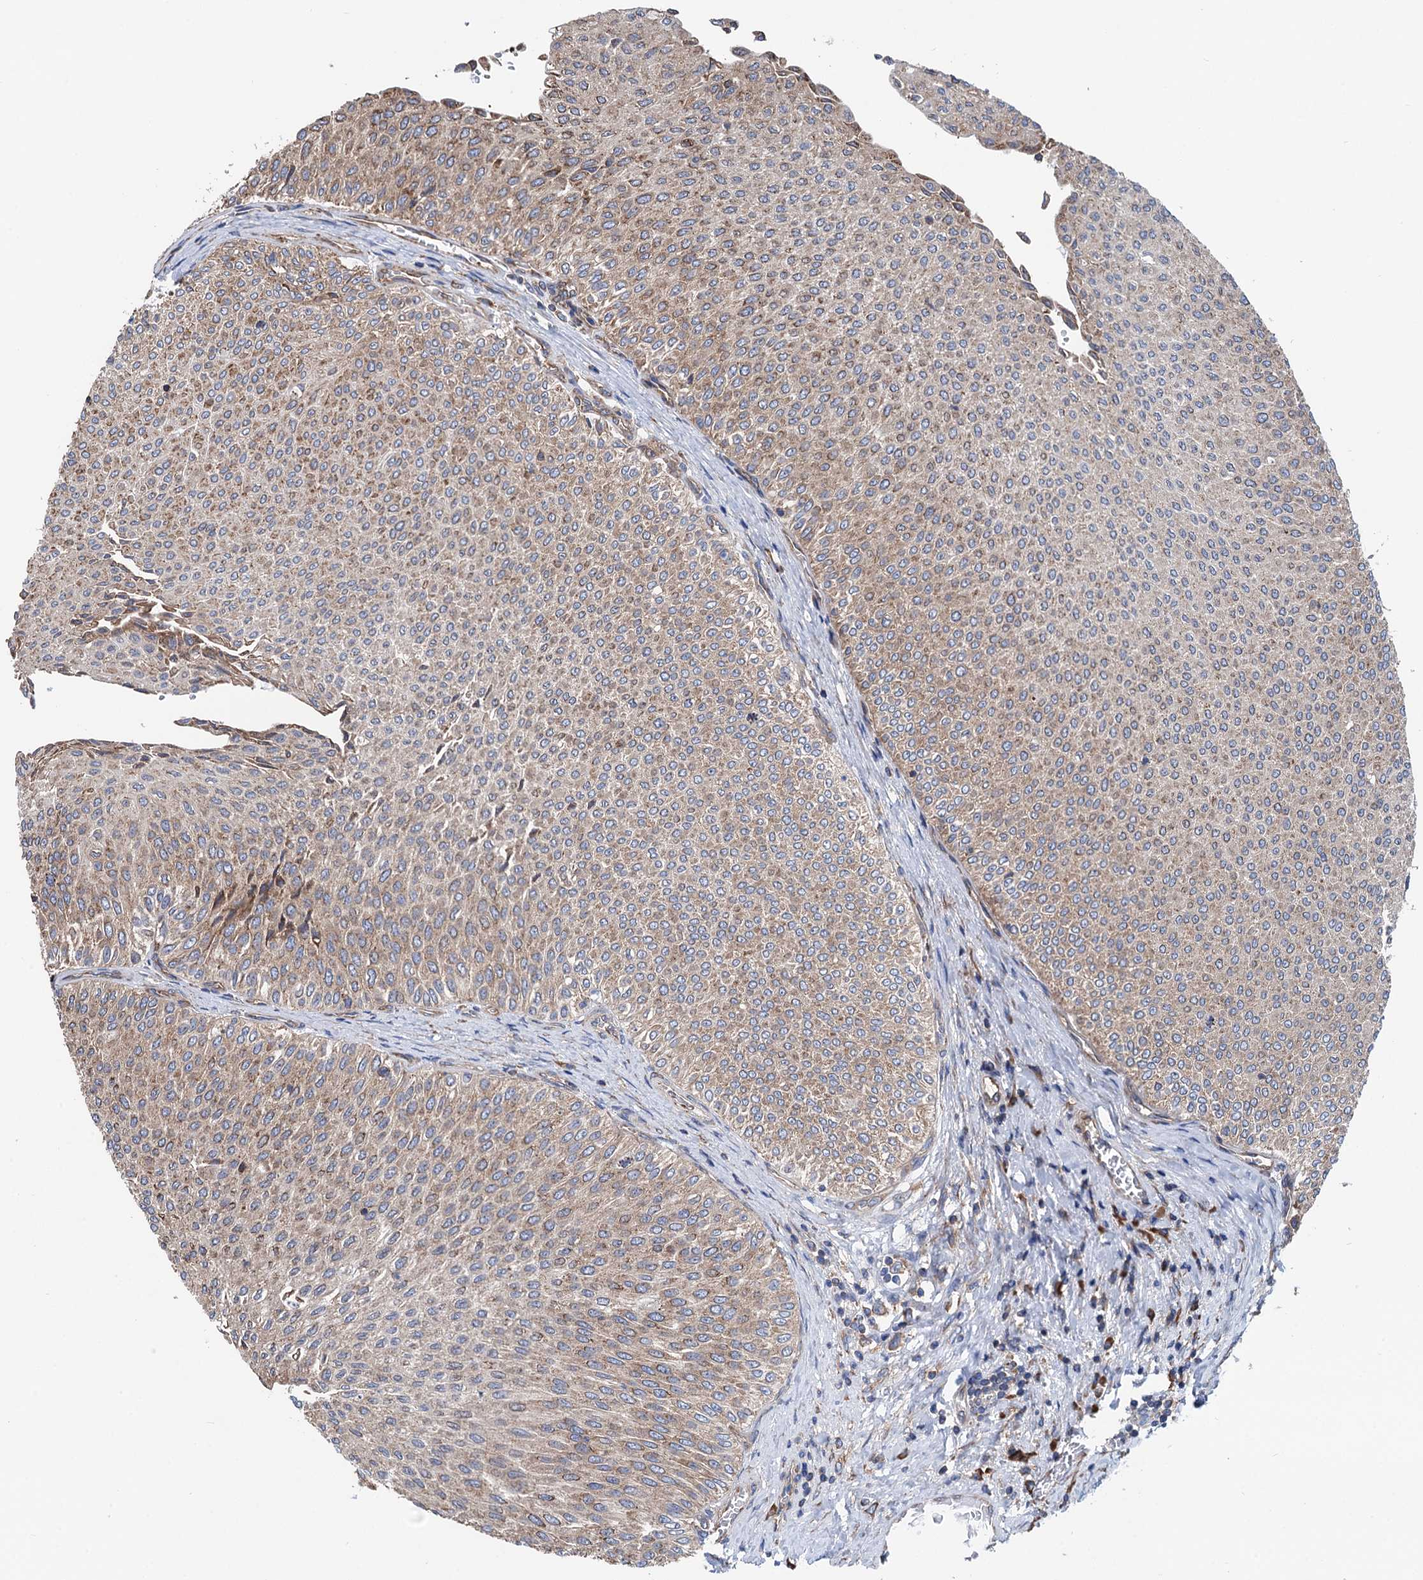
{"staining": {"intensity": "weak", "quantity": ">75%", "location": "cytoplasmic/membranous"}, "tissue": "urothelial cancer", "cell_type": "Tumor cells", "image_type": "cancer", "snomed": [{"axis": "morphology", "description": "Urothelial carcinoma, Low grade"}, {"axis": "topography", "description": "Urinary bladder"}], "caption": "Tumor cells demonstrate low levels of weak cytoplasmic/membranous positivity in approximately >75% of cells in low-grade urothelial carcinoma. (DAB = brown stain, brightfield microscopy at high magnification).", "gene": "SLC12A7", "patient": {"sex": "male", "age": 78}}